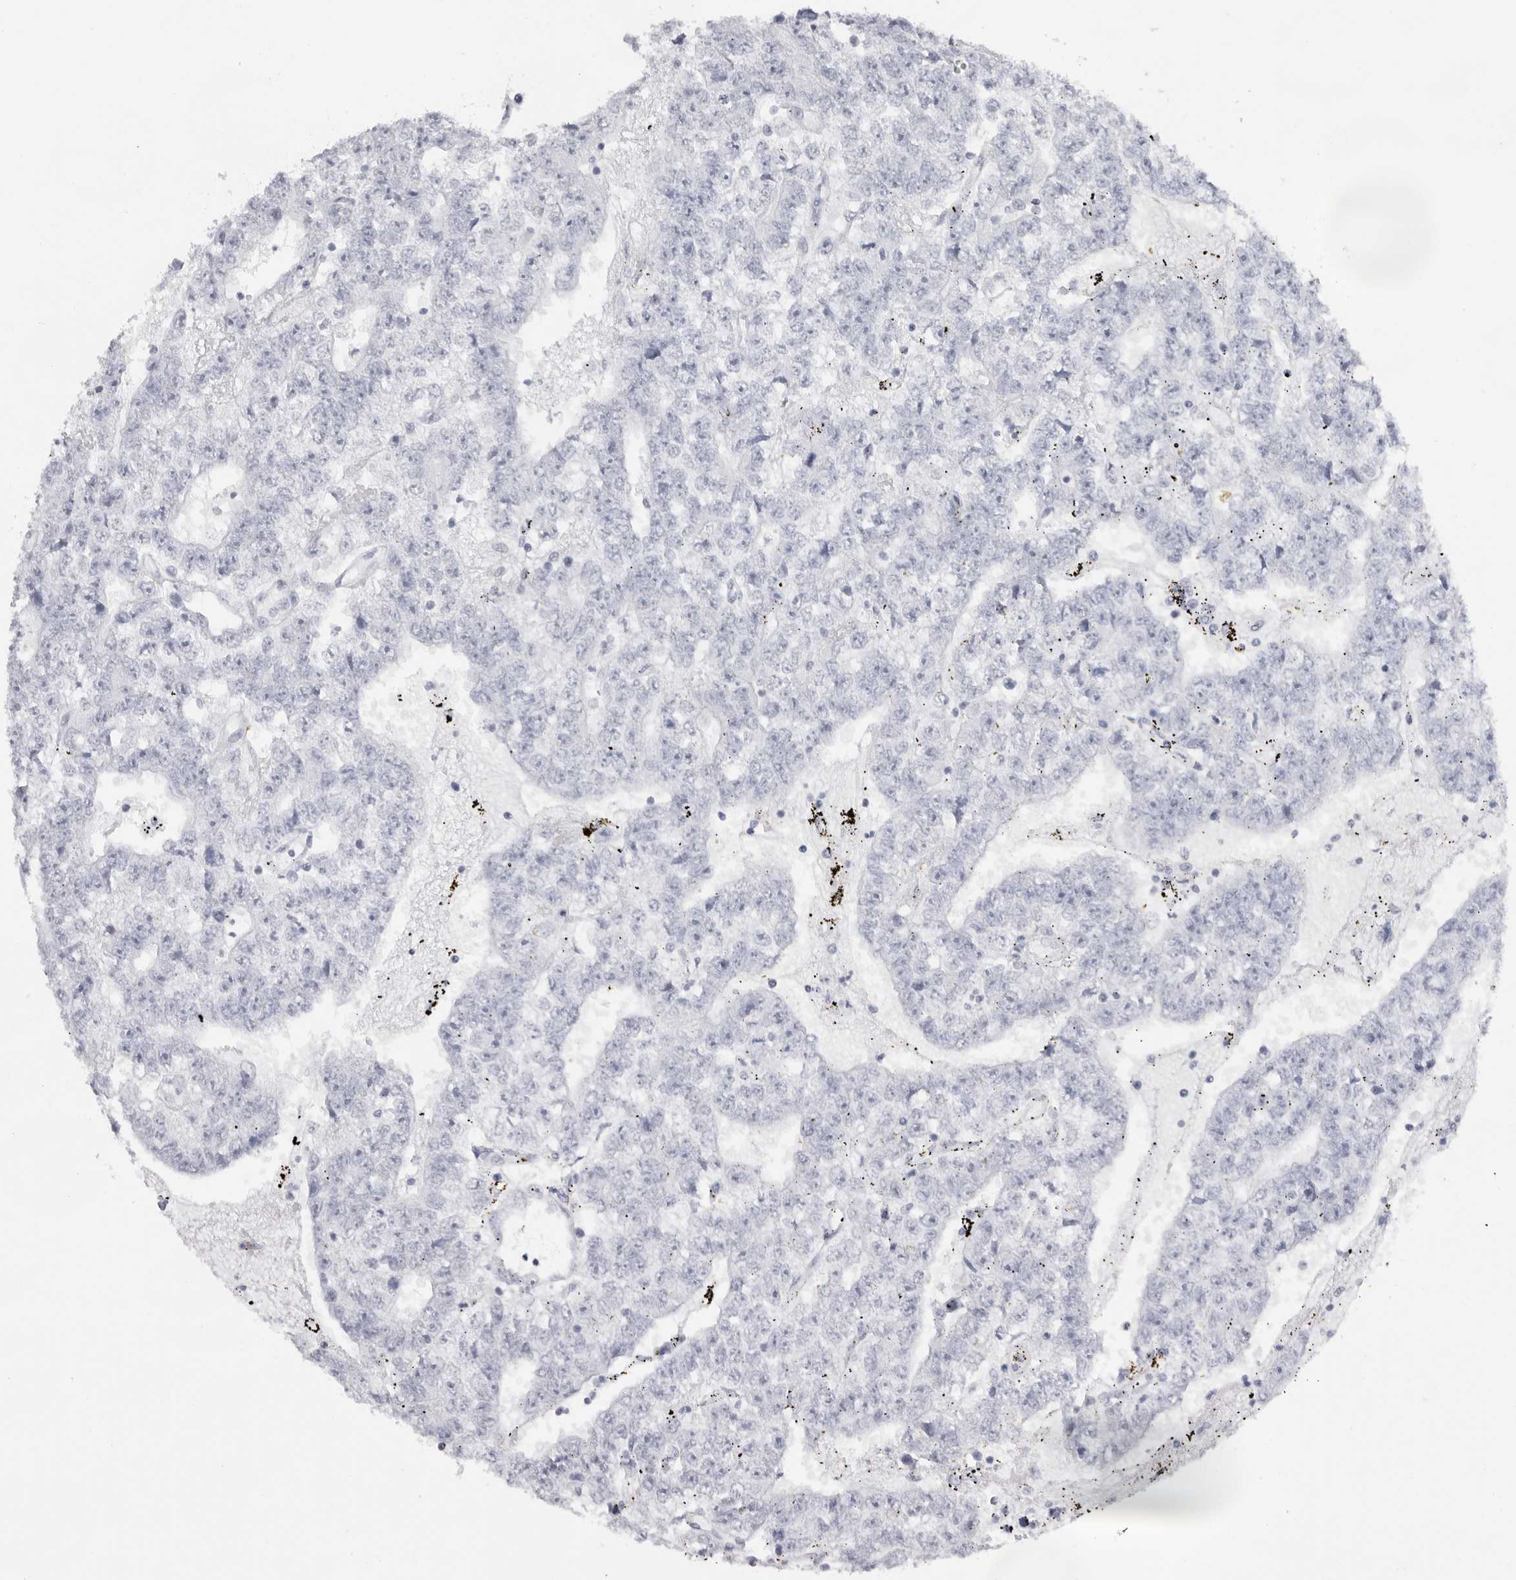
{"staining": {"intensity": "negative", "quantity": "none", "location": "none"}, "tissue": "testis cancer", "cell_type": "Tumor cells", "image_type": "cancer", "snomed": [{"axis": "morphology", "description": "Carcinoma, Embryonal, NOS"}, {"axis": "topography", "description": "Testis"}], "caption": "Embryonal carcinoma (testis) was stained to show a protein in brown. There is no significant positivity in tumor cells. (DAB immunohistochemistry (IHC) visualized using brightfield microscopy, high magnification).", "gene": "KLK12", "patient": {"sex": "male", "age": 25}}